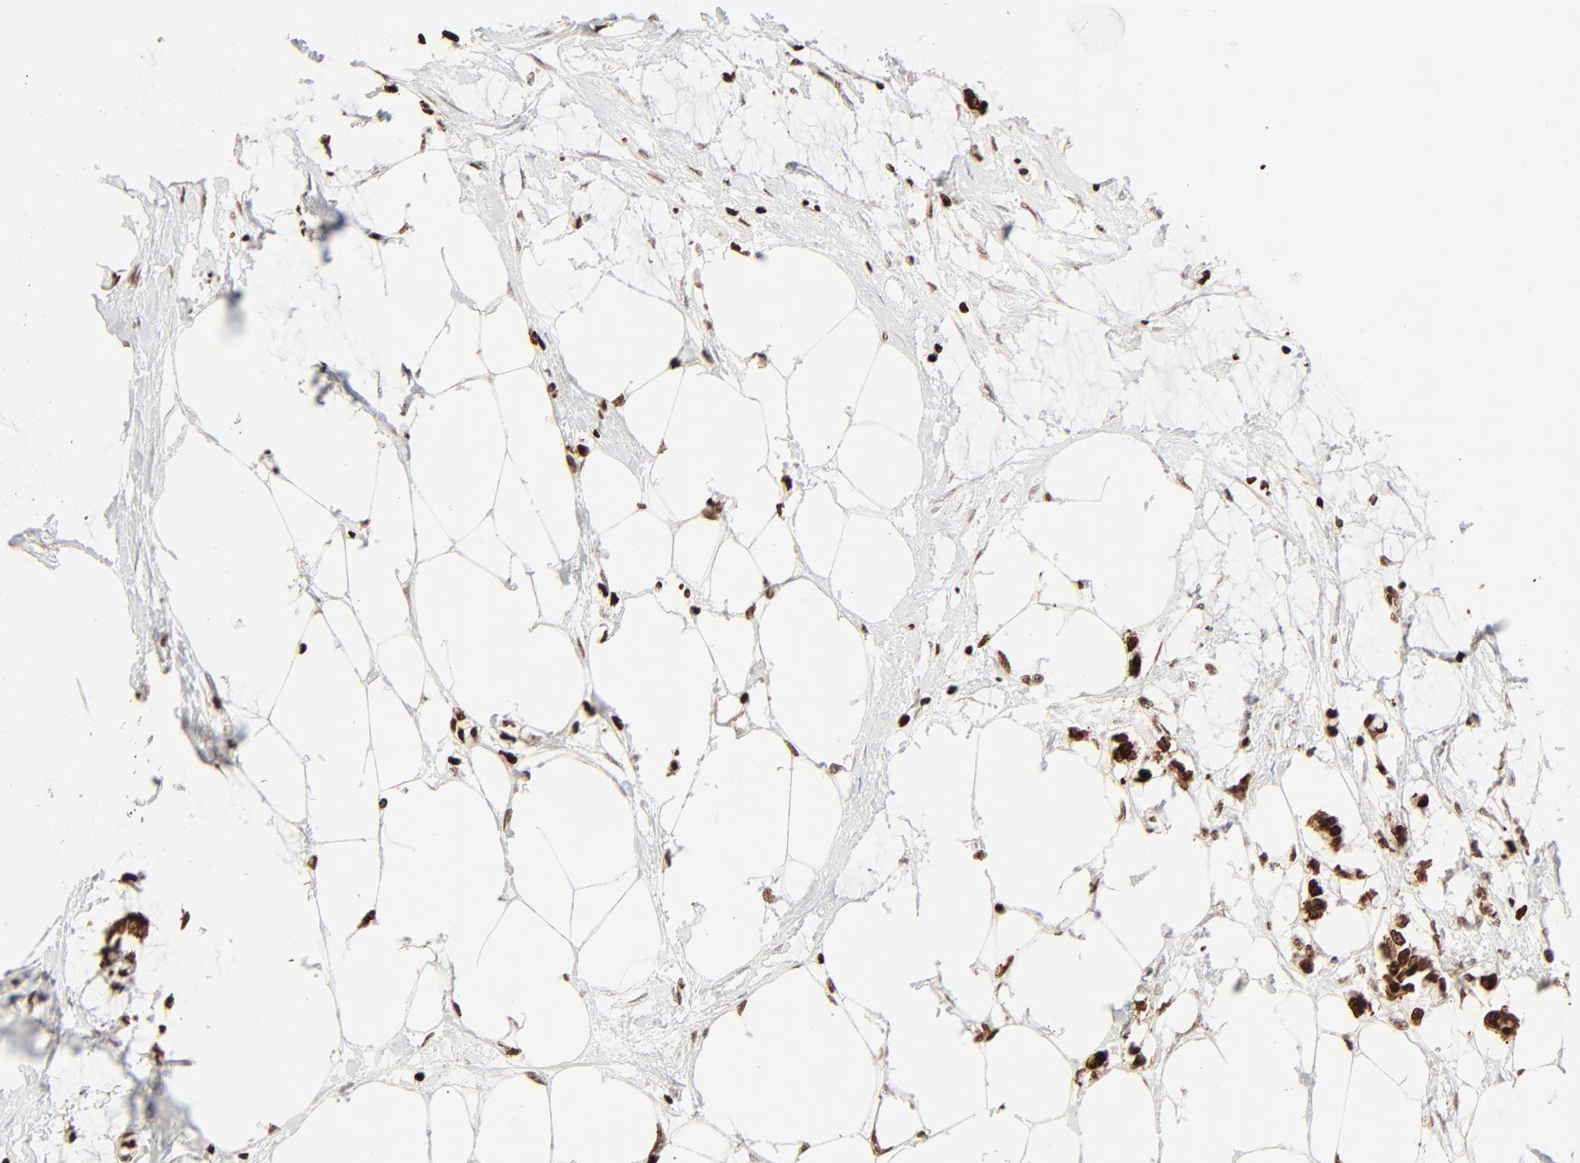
{"staining": {"intensity": "strong", "quantity": ">75%", "location": "nuclear"}, "tissue": "colorectal cancer", "cell_type": "Tumor cells", "image_type": "cancer", "snomed": [{"axis": "morphology", "description": "Normal tissue, NOS"}, {"axis": "morphology", "description": "Adenocarcinoma, NOS"}, {"axis": "topography", "description": "Colon"}, {"axis": "topography", "description": "Peripheral nerve tissue"}], "caption": "Protein staining of adenocarcinoma (colorectal) tissue demonstrates strong nuclear positivity in approximately >75% of tumor cells.", "gene": "HMGB2", "patient": {"sex": "male", "age": 14}}